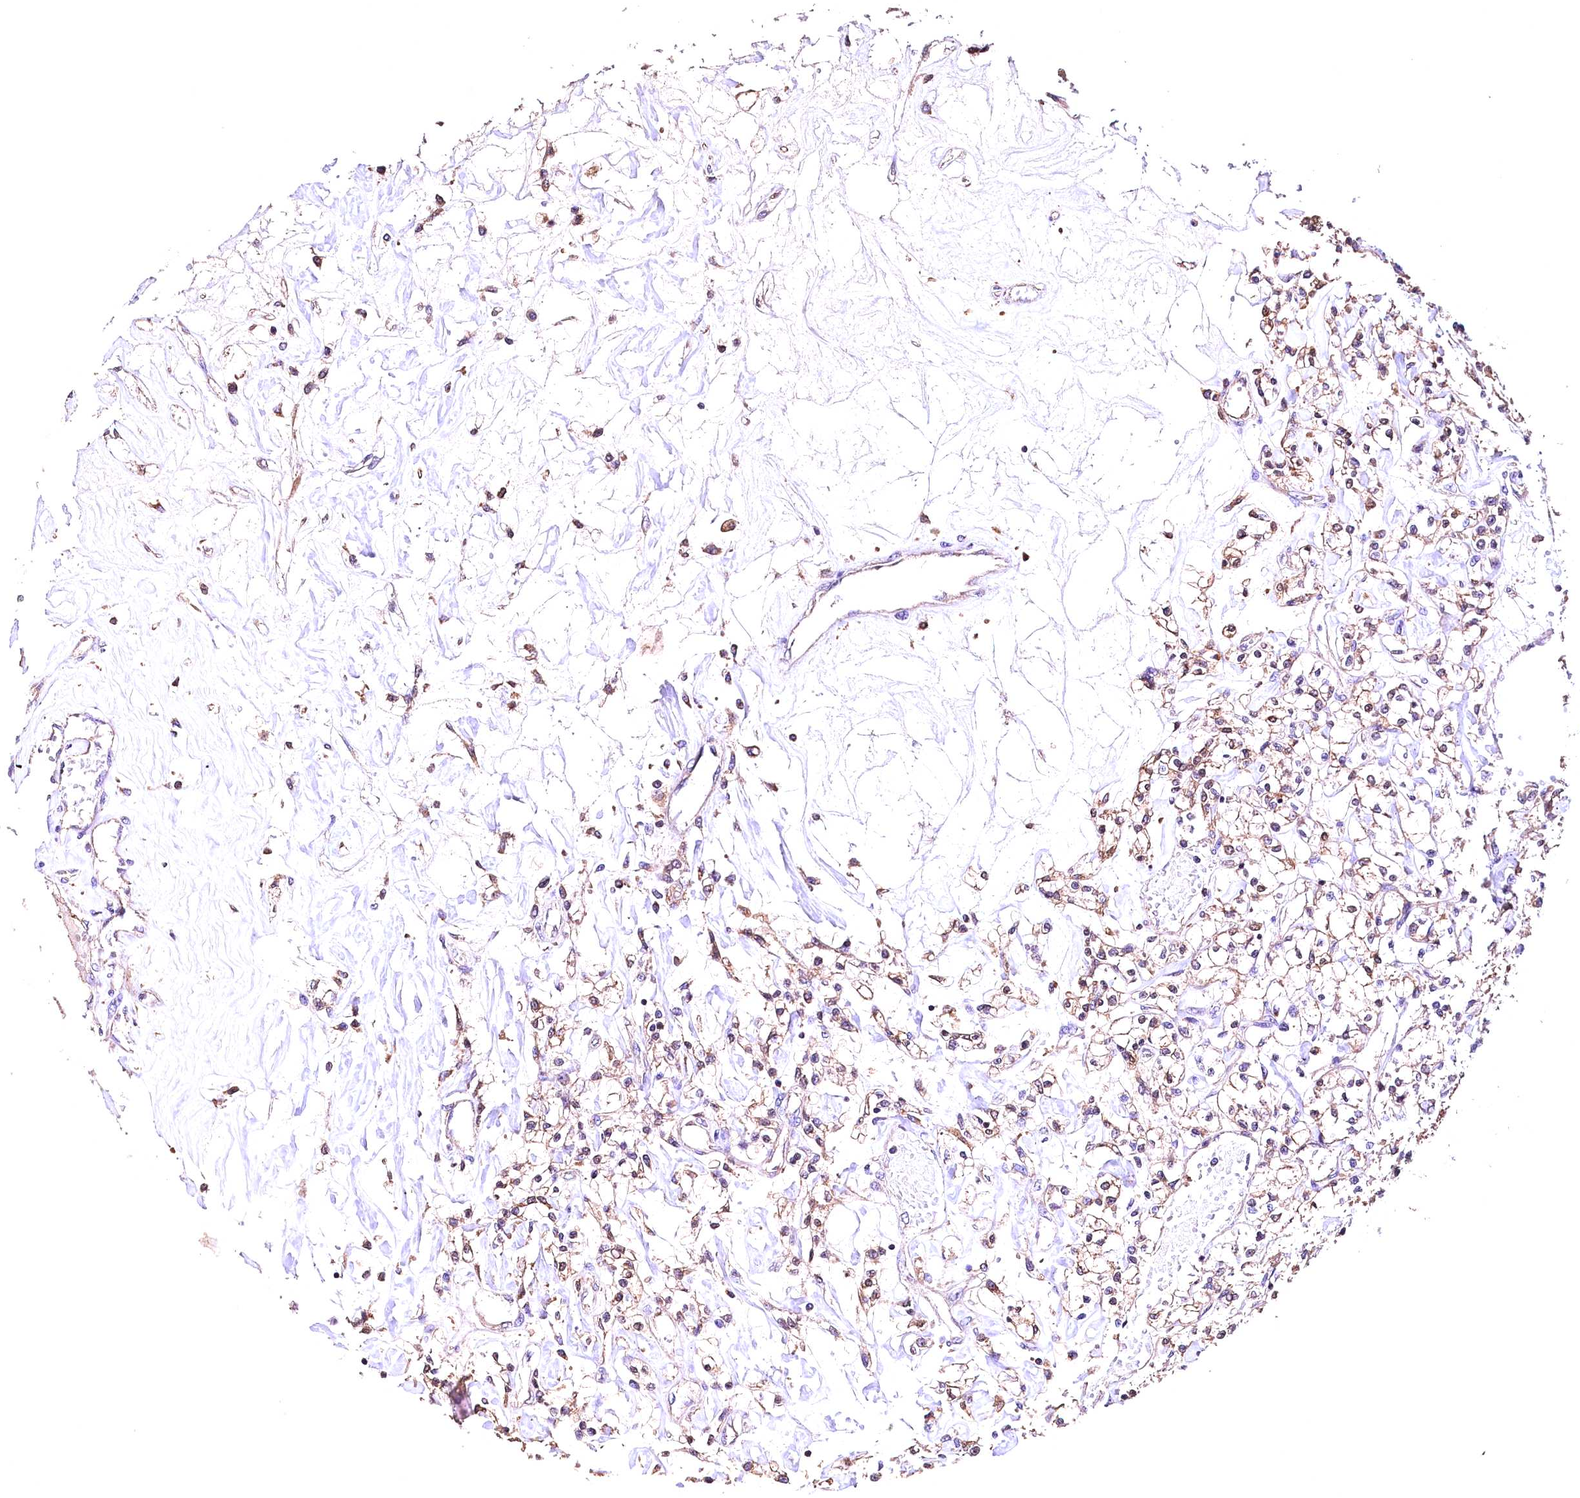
{"staining": {"intensity": "moderate", "quantity": ">75%", "location": "cytoplasmic/membranous,nuclear"}, "tissue": "renal cancer", "cell_type": "Tumor cells", "image_type": "cancer", "snomed": [{"axis": "morphology", "description": "Adenocarcinoma, NOS"}, {"axis": "topography", "description": "Kidney"}], "caption": "A medium amount of moderate cytoplasmic/membranous and nuclear staining is present in approximately >75% of tumor cells in adenocarcinoma (renal) tissue.", "gene": "OAS3", "patient": {"sex": "female", "age": 59}}